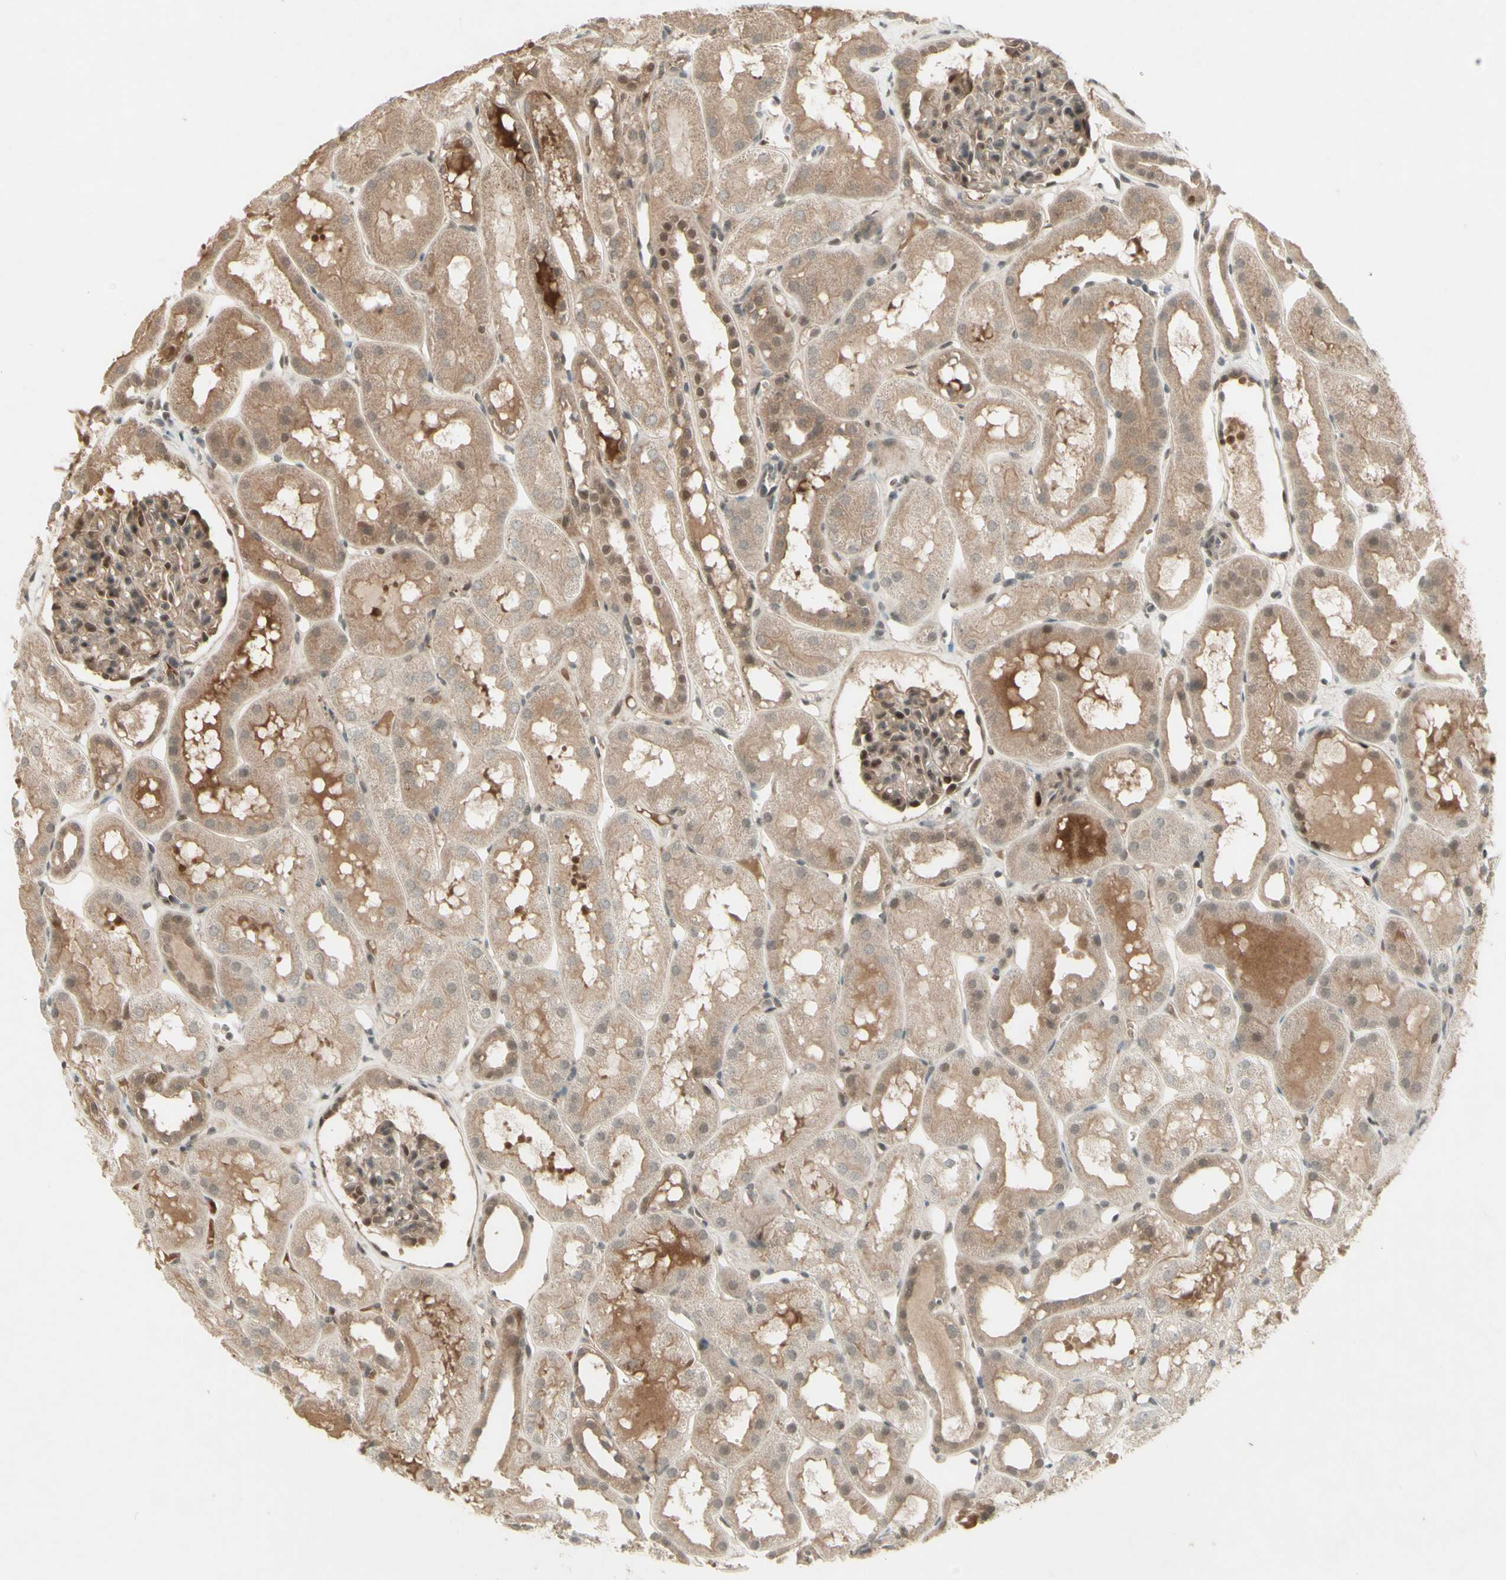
{"staining": {"intensity": "moderate", "quantity": "25%-75%", "location": "cytoplasmic/membranous,nuclear"}, "tissue": "kidney", "cell_type": "Cells in glomeruli", "image_type": "normal", "snomed": [{"axis": "morphology", "description": "Normal tissue, NOS"}, {"axis": "topography", "description": "Kidney"}, {"axis": "topography", "description": "Urinary bladder"}], "caption": "Protein staining by immunohistochemistry (IHC) reveals moderate cytoplasmic/membranous,nuclear expression in about 25%-75% of cells in glomeruli in unremarkable kidney. The staining was performed using DAB (3,3'-diaminobenzidine) to visualize the protein expression in brown, while the nuclei were stained in blue with hematoxylin (Magnification: 20x).", "gene": "MSH6", "patient": {"sex": "male", "age": 16}}